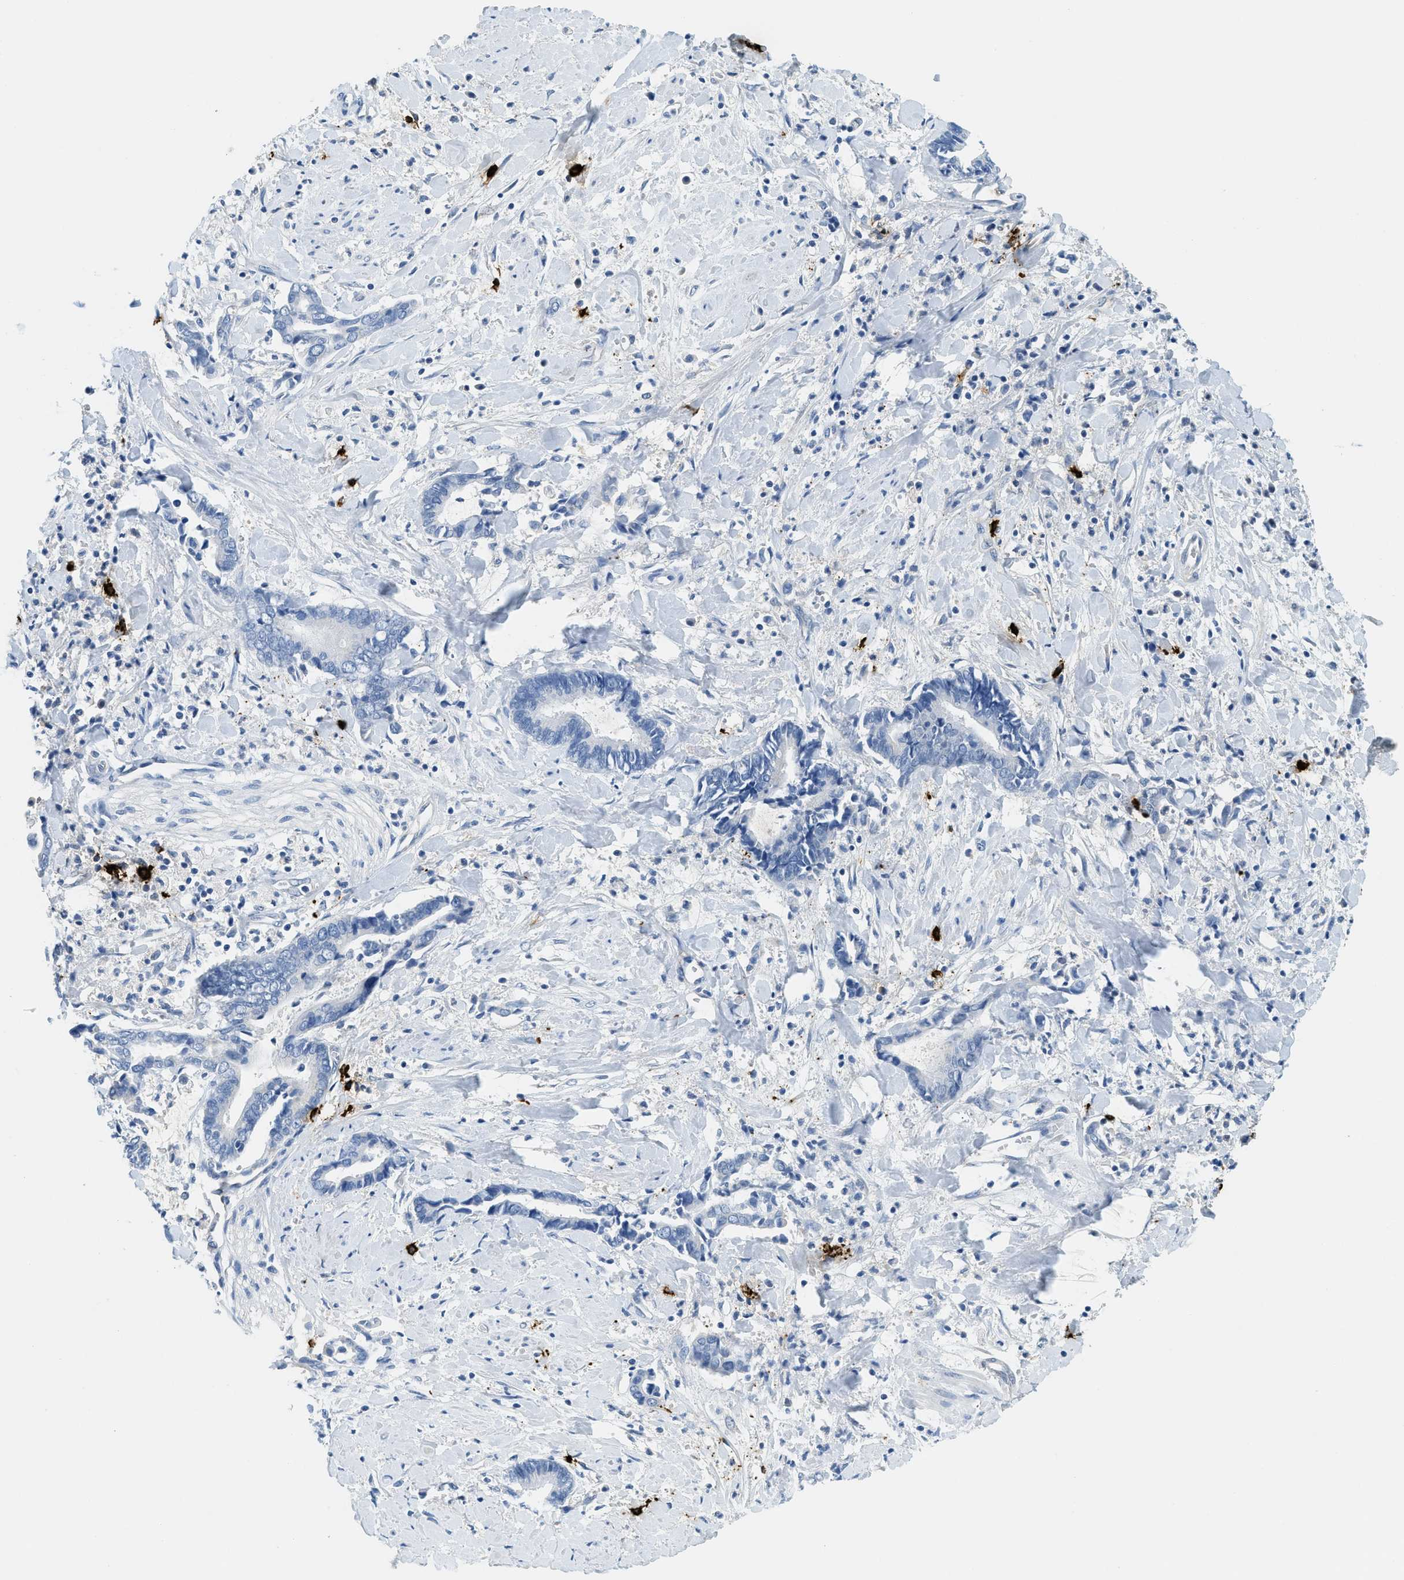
{"staining": {"intensity": "negative", "quantity": "none", "location": "none"}, "tissue": "cervical cancer", "cell_type": "Tumor cells", "image_type": "cancer", "snomed": [{"axis": "morphology", "description": "Adenocarcinoma, NOS"}, {"axis": "topography", "description": "Cervix"}], "caption": "Immunohistochemical staining of cervical adenocarcinoma shows no significant expression in tumor cells.", "gene": "TPSAB1", "patient": {"sex": "female", "age": 44}}